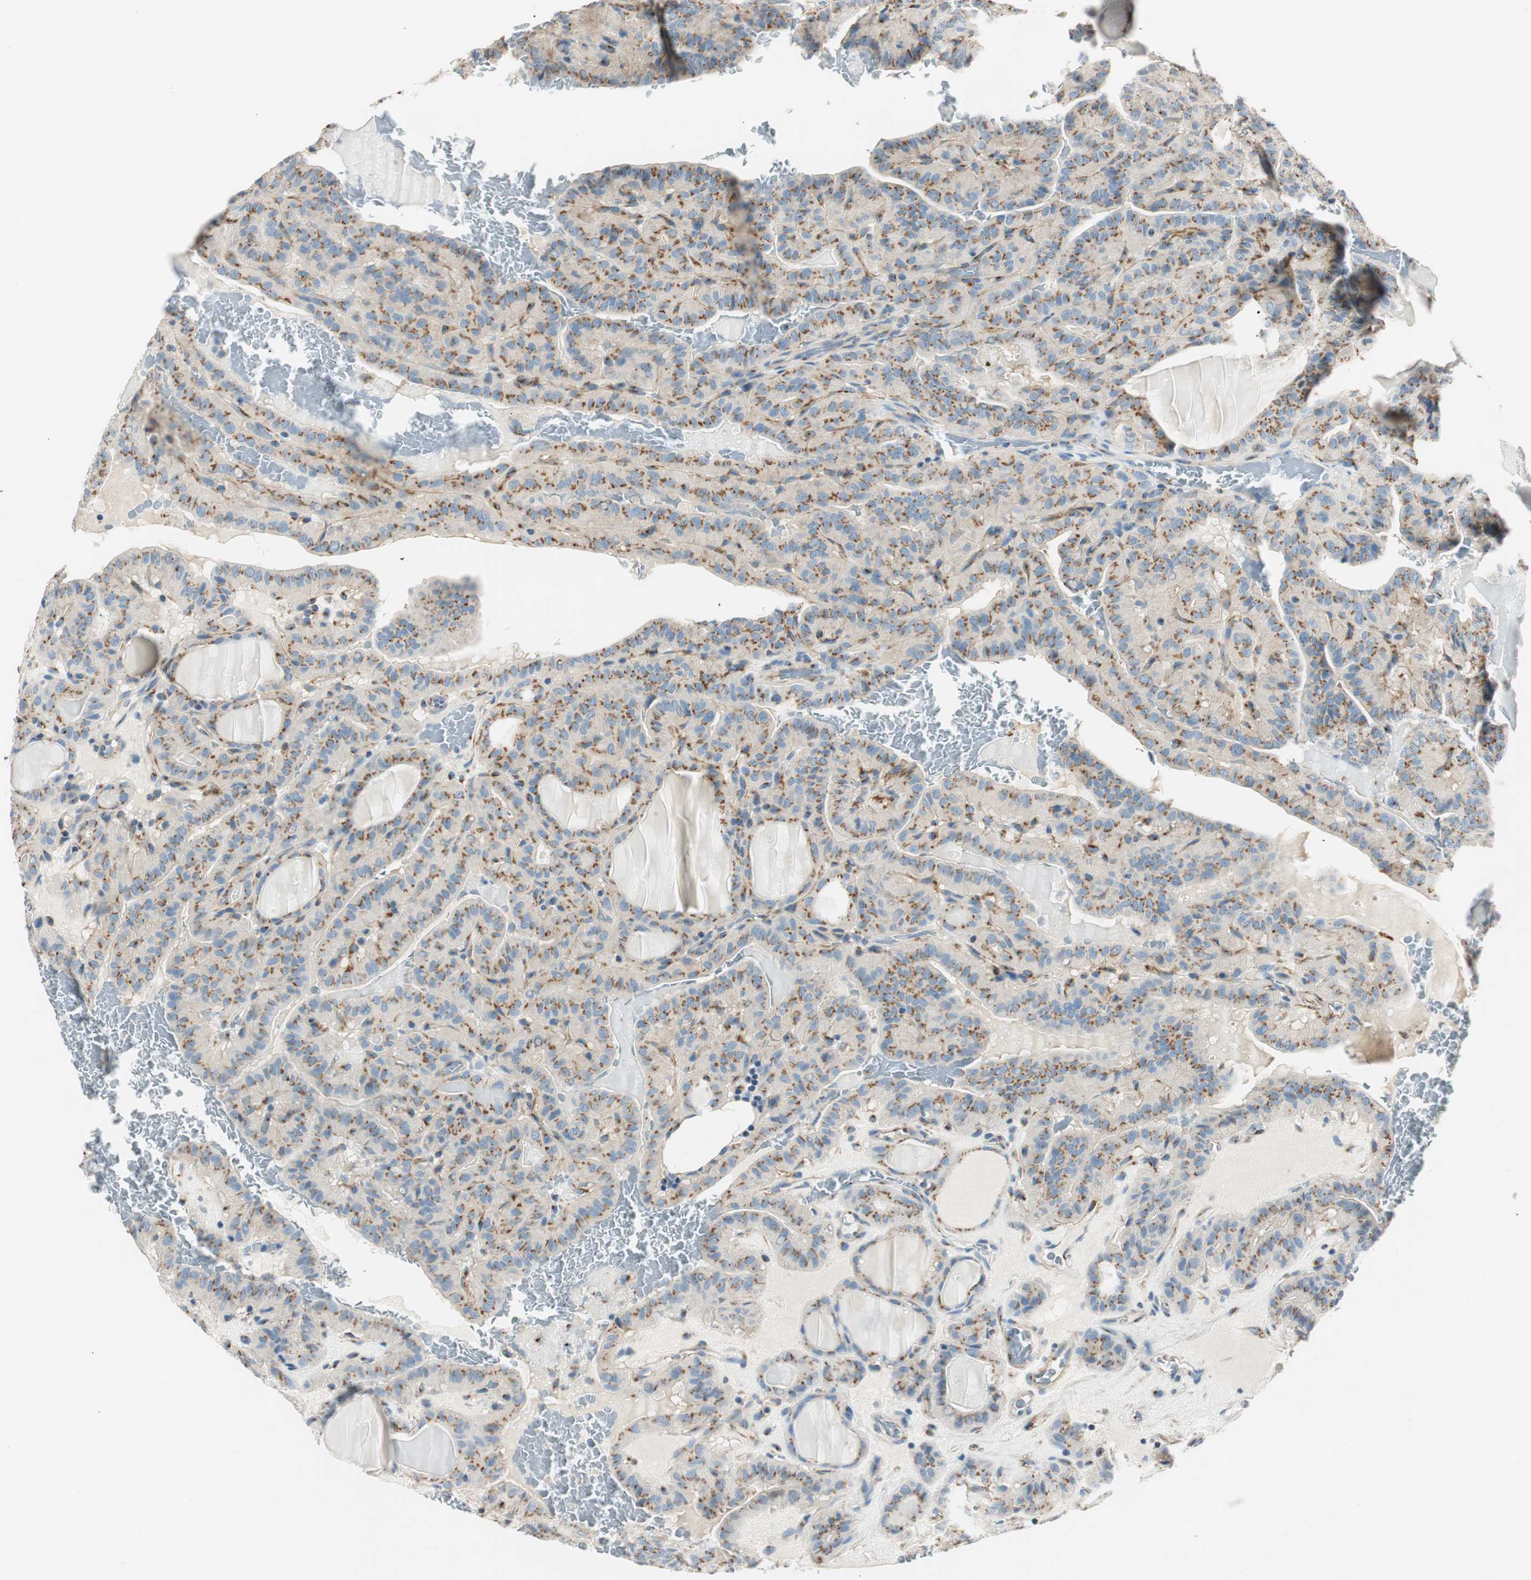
{"staining": {"intensity": "moderate", "quantity": ">75%", "location": "cytoplasmic/membranous"}, "tissue": "thyroid cancer", "cell_type": "Tumor cells", "image_type": "cancer", "snomed": [{"axis": "morphology", "description": "Papillary adenocarcinoma, NOS"}, {"axis": "topography", "description": "Thyroid gland"}], "caption": "IHC staining of papillary adenocarcinoma (thyroid), which exhibits medium levels of moderate cytoplasmic/membranous expression in approximately >75% of tumor cells indicating moderate cytoplasmic/membranous protein positivity. The staining was performed using DAB (3,3'-diaminobenzidine) (brown) for protein detection and nuclei were counterstained in hematoxylin (blue).", "gene": "TMF1", "patient": {"sex": "male", "age": 77}}